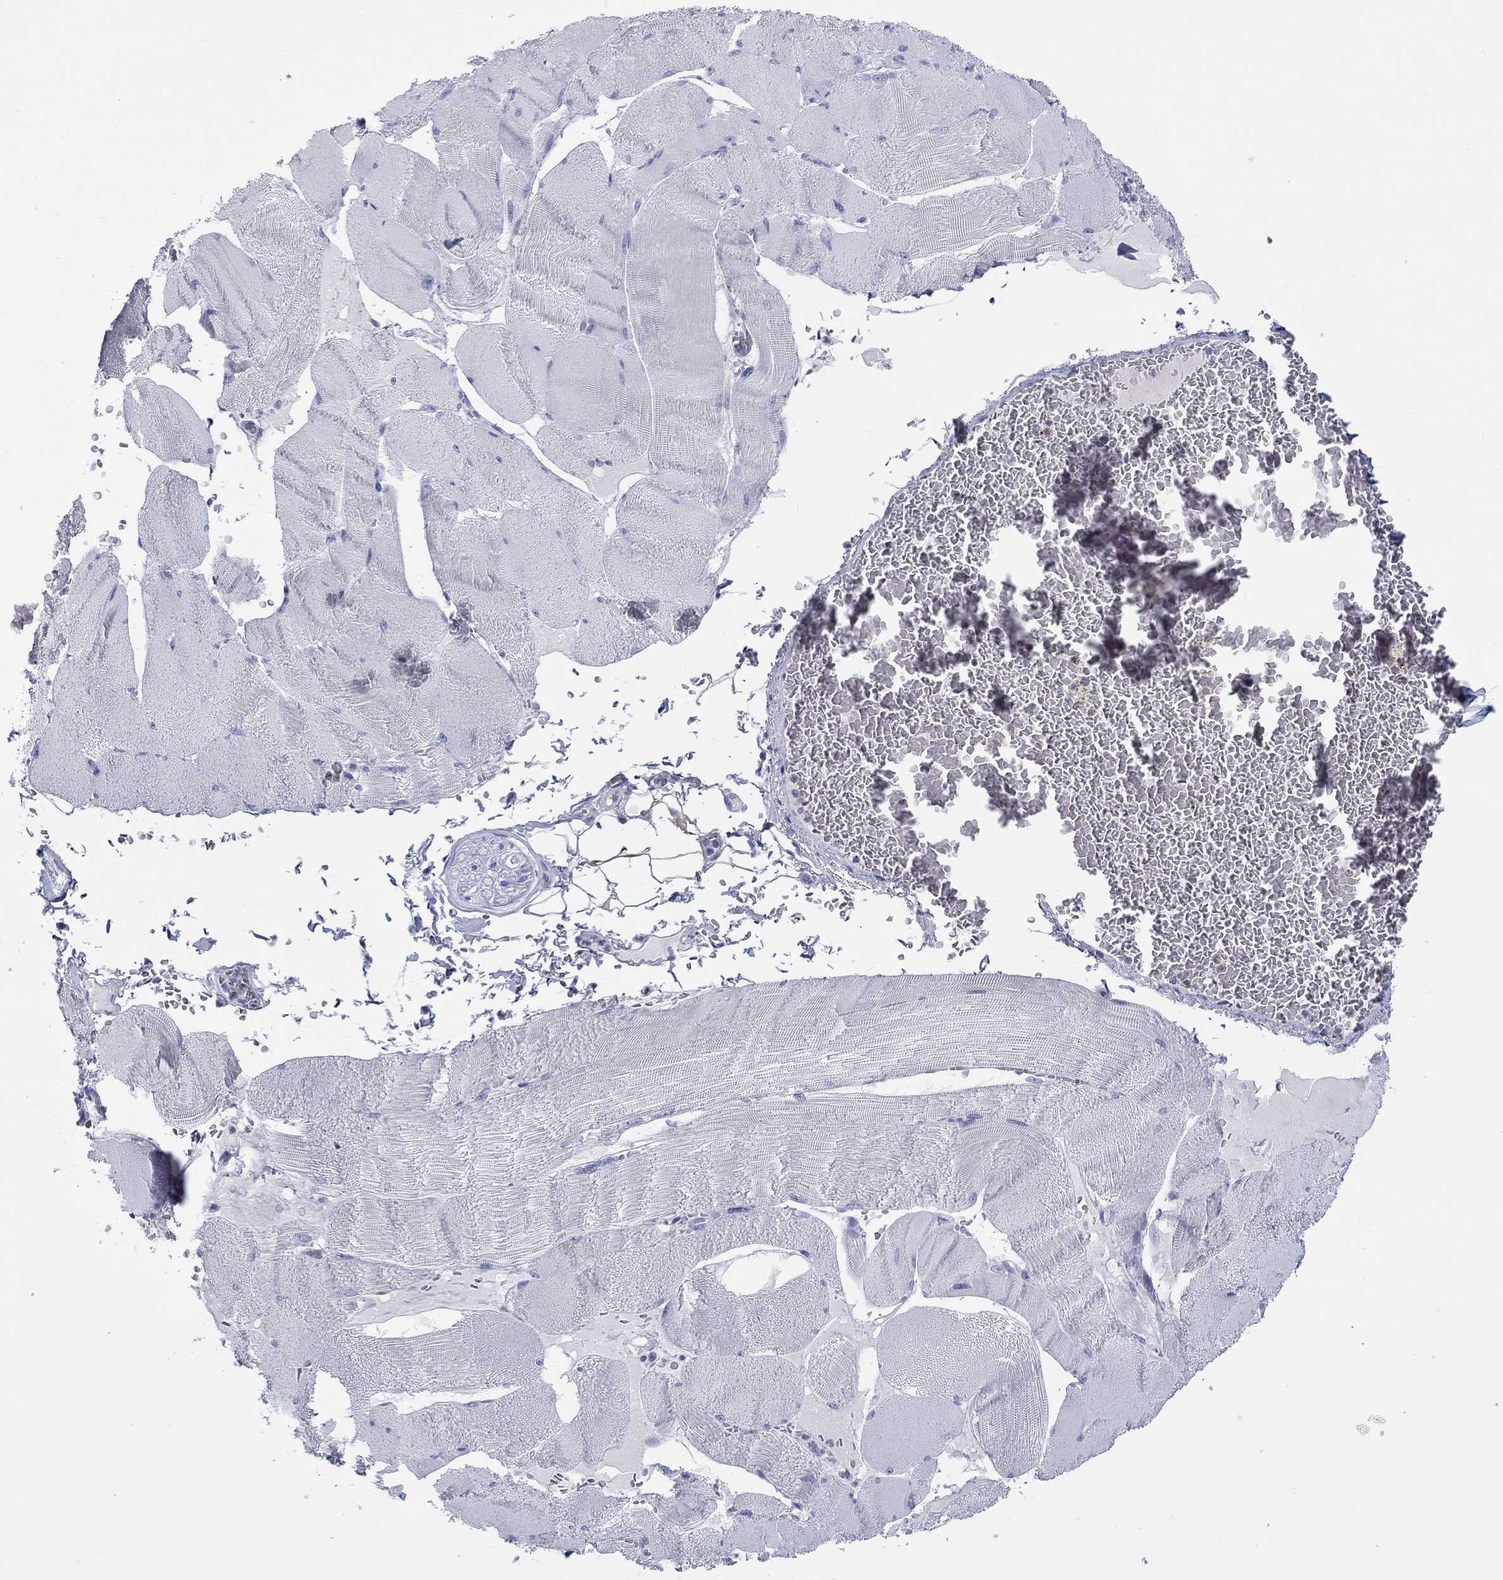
{"staining": {"intensity": "negative", "quantity": "none", "location": "none"}, "tissue": "skeletal muscle", "cell_type": "Myocytes", "image_type": "normal", "snomed": [{"axis": "morphology", "description": "Normal tissue, NOS"}, {"axis": "topography", "description": "Skeletal muscle"}], "caption": "Skeletal muscle stained for a protein using immunohistochemistry (IHC) displays no positivity myocytes.", "gene": "HAPLN4", "patient": {"sex": "male", "age": 56}}